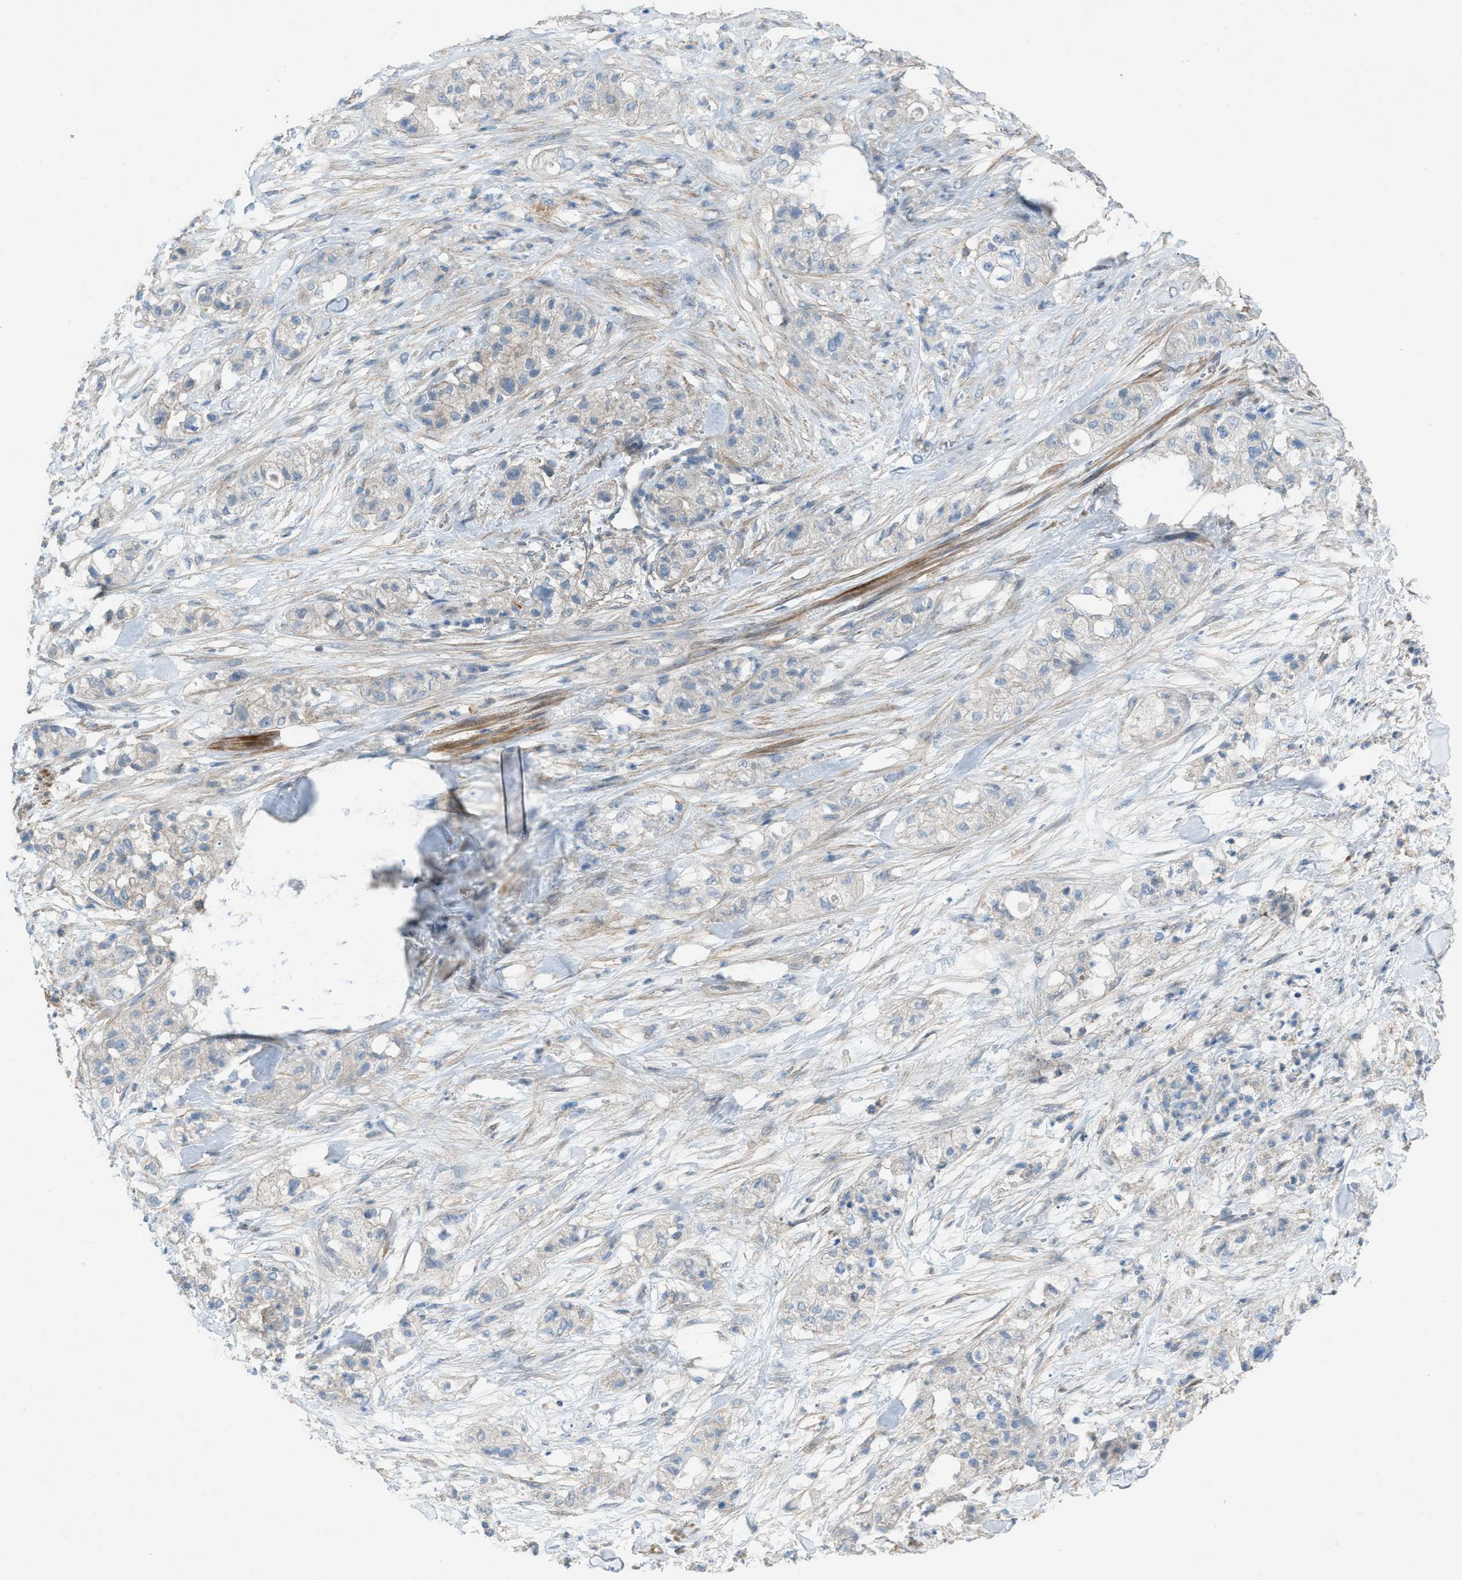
{"staining": {"intensity": "weak", "quantity": "<25%", "location": "cytoplasmic/membranous"}, "tissue": "pancreatic cancer", "cell_type": "Tumor cells", "image_type": "cancer", "snomed": [{"axis": "morphology", "description": "Adenocarcinoma, NOS"}, {"axis": "topography", "description": "Pancreas"}], "caption": "IHC of human adenocarcinoma (pancreatic) shows no positivity in tumor cells.", "gene": "NCK2", "patient": {"sex": "female", "age": 78}}